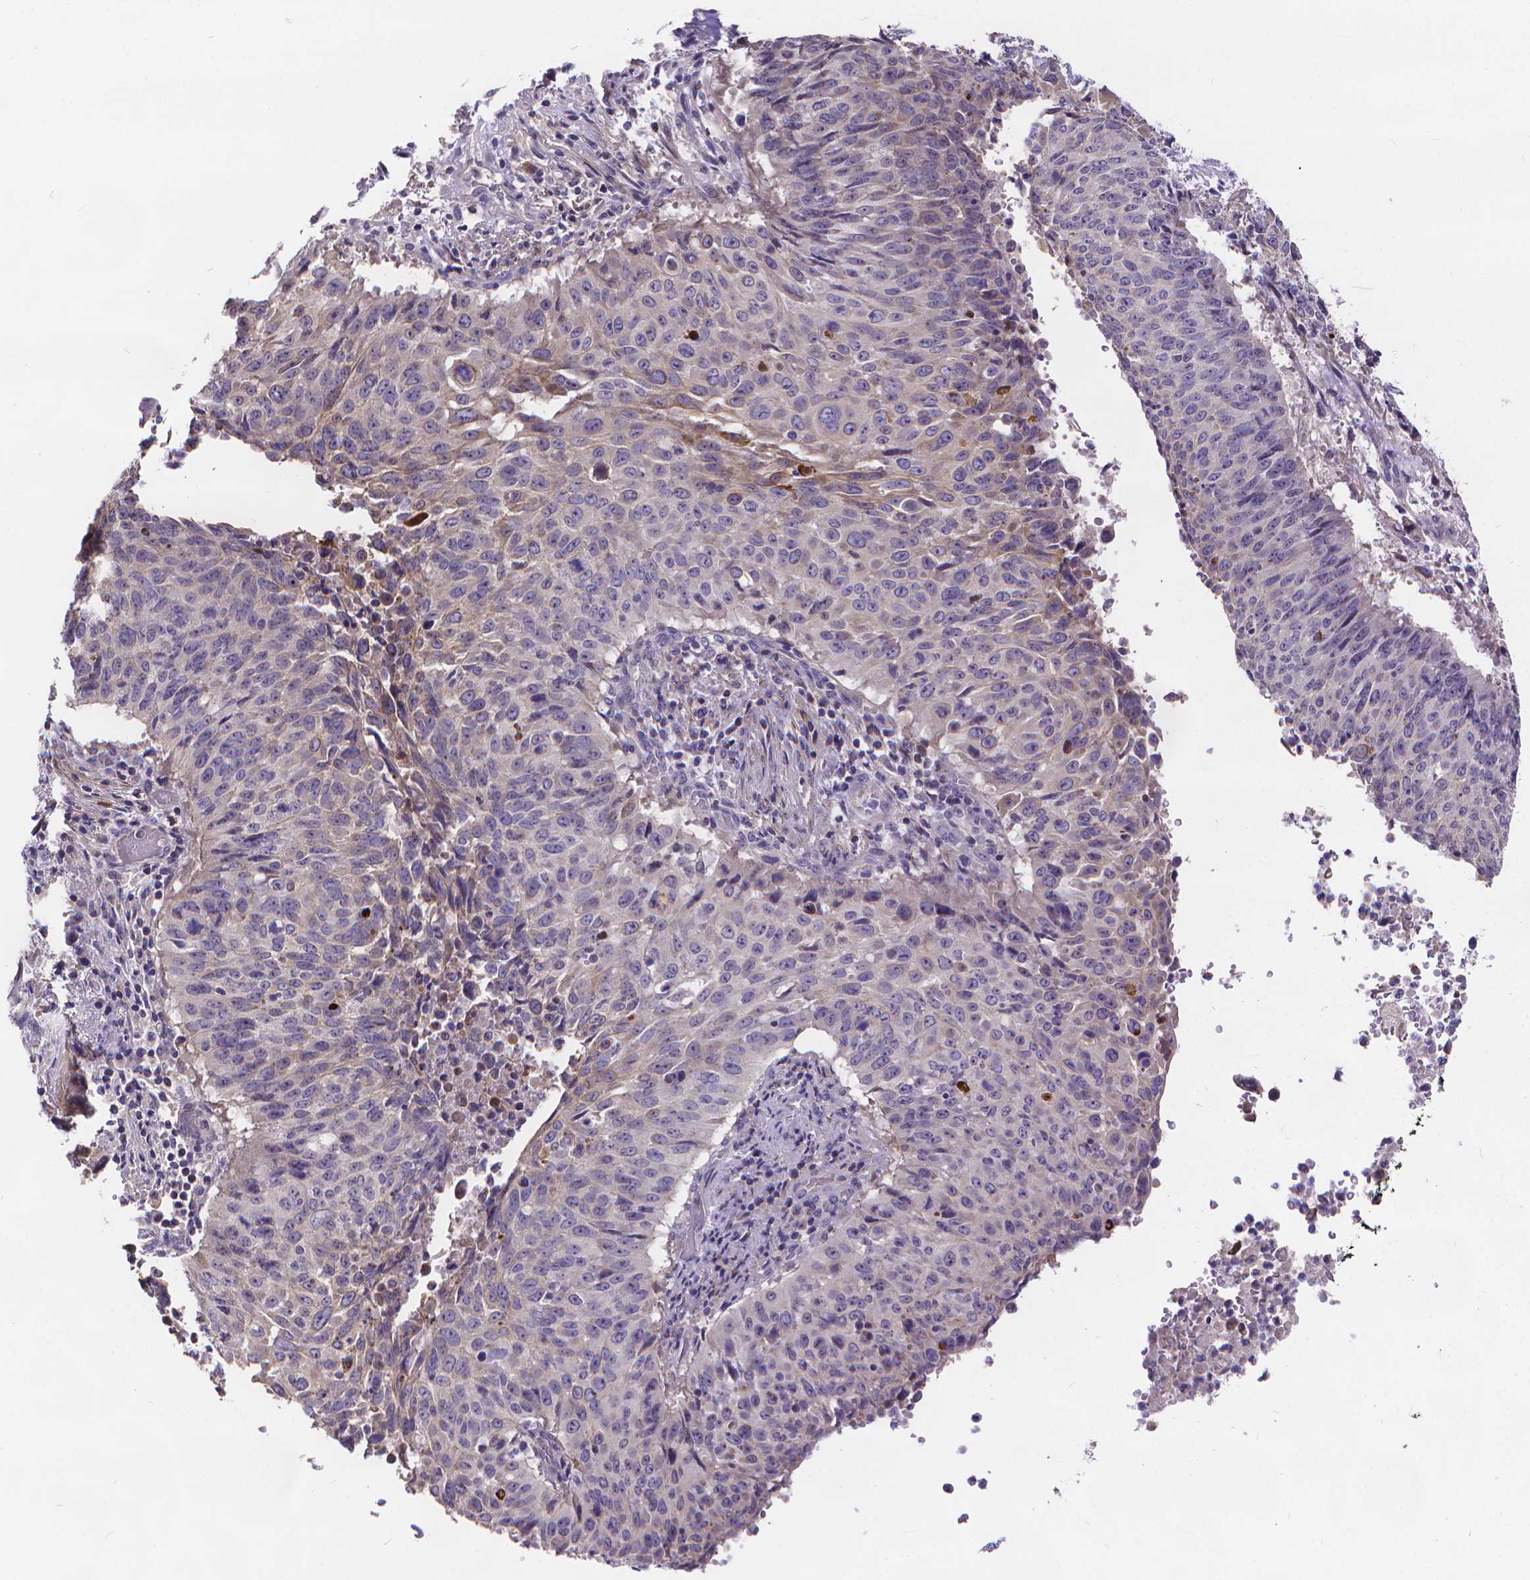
{"staining": {"intensity": "negative", "quantity": "none", "location": "none"}, "tissue": "lung cancer", "cell_type": "Tumor cells", "image_type": "cancer", "snomed": [{"axis": "morphology", "description": "Normal tissue, NOS"}, {"axis": "morphology", "description": "Squamous cell carcinoma, NOS"}, {"axis": "topography", "description": "Bronchus"}, {"axis": "topography", "description": "Lung"}], "caption": "This image is of lung cancer (squamous cell carcinoma) stained with IHC to label a protein in brown with the nuclei are counter-stained blue. There is no staining in tumor cells. The staining was performed using DAB to visualize the protein expression in brown, while the nuclei were stained in blue with hematoxylin (Magnification: 20x).", "gene": "GLRB", "patient": {"sex": "male", "age": 64}}